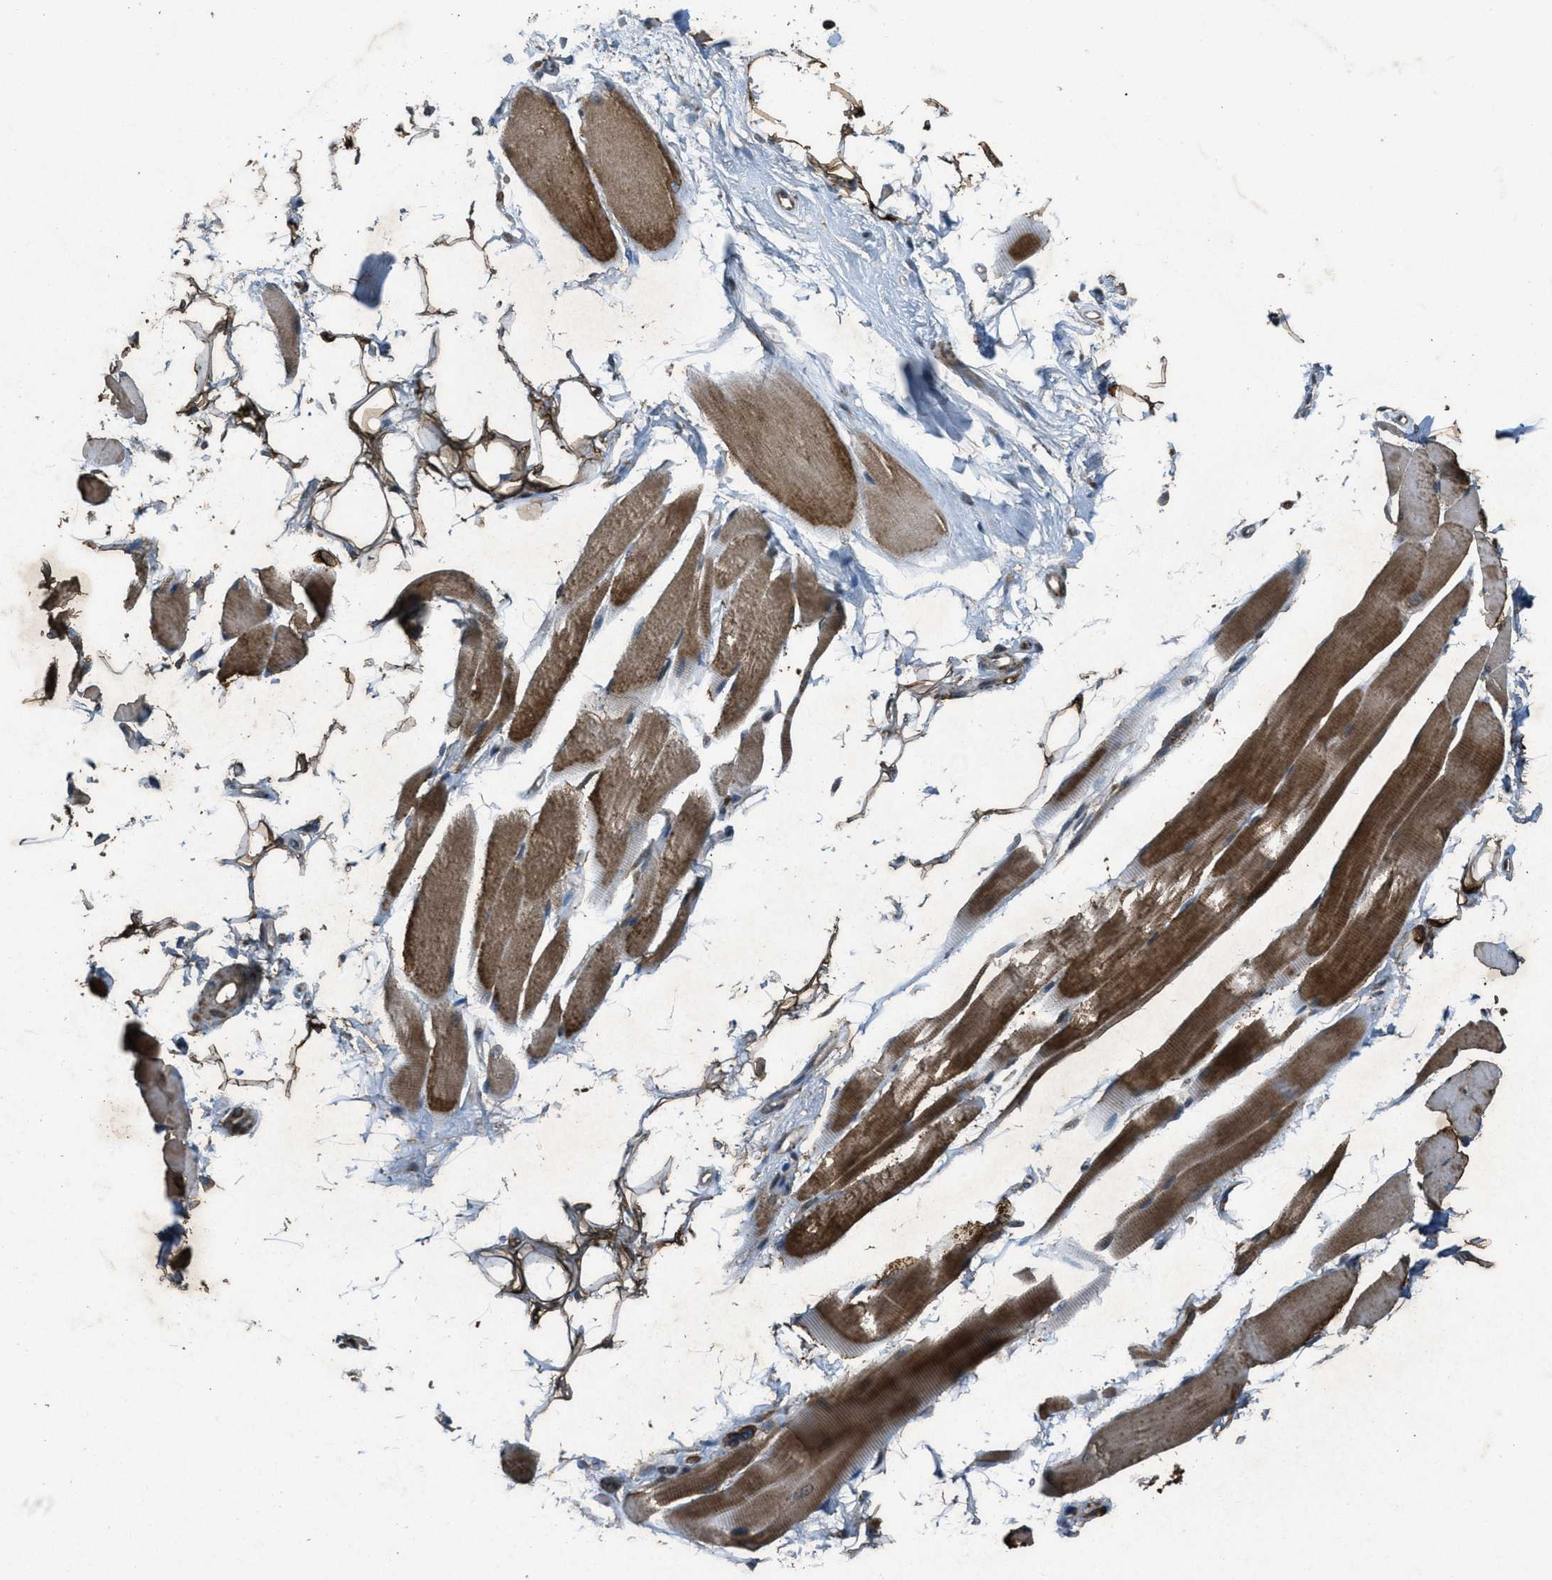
{"staining": {"intensity": "moderate", "quantity": ">75%", "location": "cytoplasmic/membranous"}, "tissue": "skeletal muscle", "cell_type": "Myocytes", "image_type": "normal", "snomed": [{"axis": "morphology", "description": "Normal tissue, NOS"}, {"axis": "topography", "description": "Skeletal muscle"}, {"axis": "topography", "description": "Peripheral nerve tissue"}], "caption": "Brown immunohistochemical staining in unremarkable skeletal muscle exhibits moderate cytoplasmic/membranous positivity in approximately >75% of myocytes. (DAB (3,3'-diaminobenzidine) = brown stain, brightfield microscopy at high magnification).", "gene": "PPP1R15A", "patient": {"sex": "female", "age": 84}}